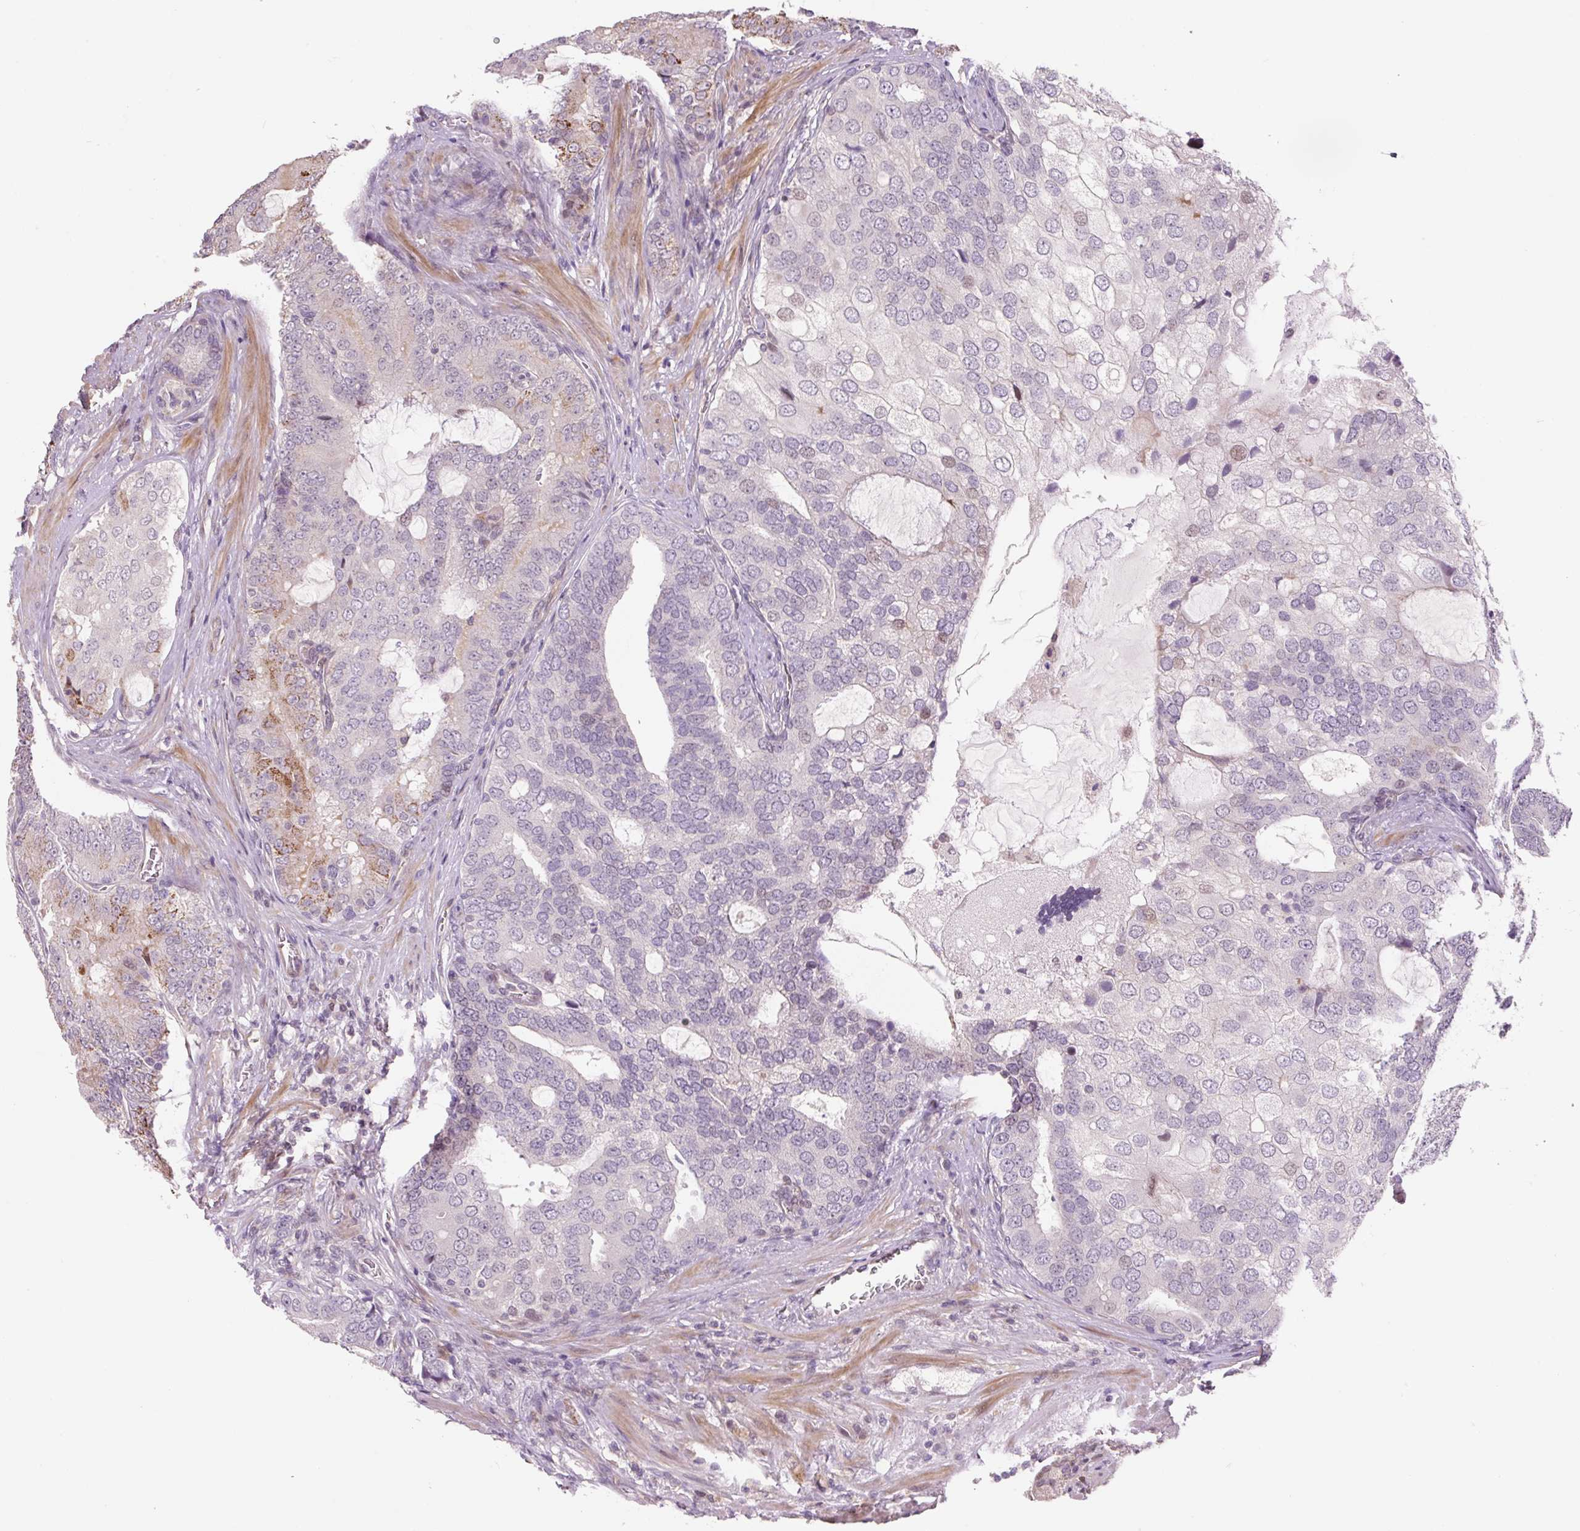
{"staining": {"intensity": "moderate", "quantity": "<25%", "location": "cytoplasmic/membranous"}, "tissue": "prostate cancer", "cell_type": "Tumor cells", "image_type": "cancer", "snomed": [{"axis": "morphology", "description": "Adenocarcinoma, High grade"}, {"axis": "topography", "description": "Prostate"}], "caption": "Human prostate cancer (high-grade adenocarcinoma) stained with a protein marker displays moderate staining in tumor cells.", "gene": "ZNF552", "patient": {"sex": "male", "age": 55}}